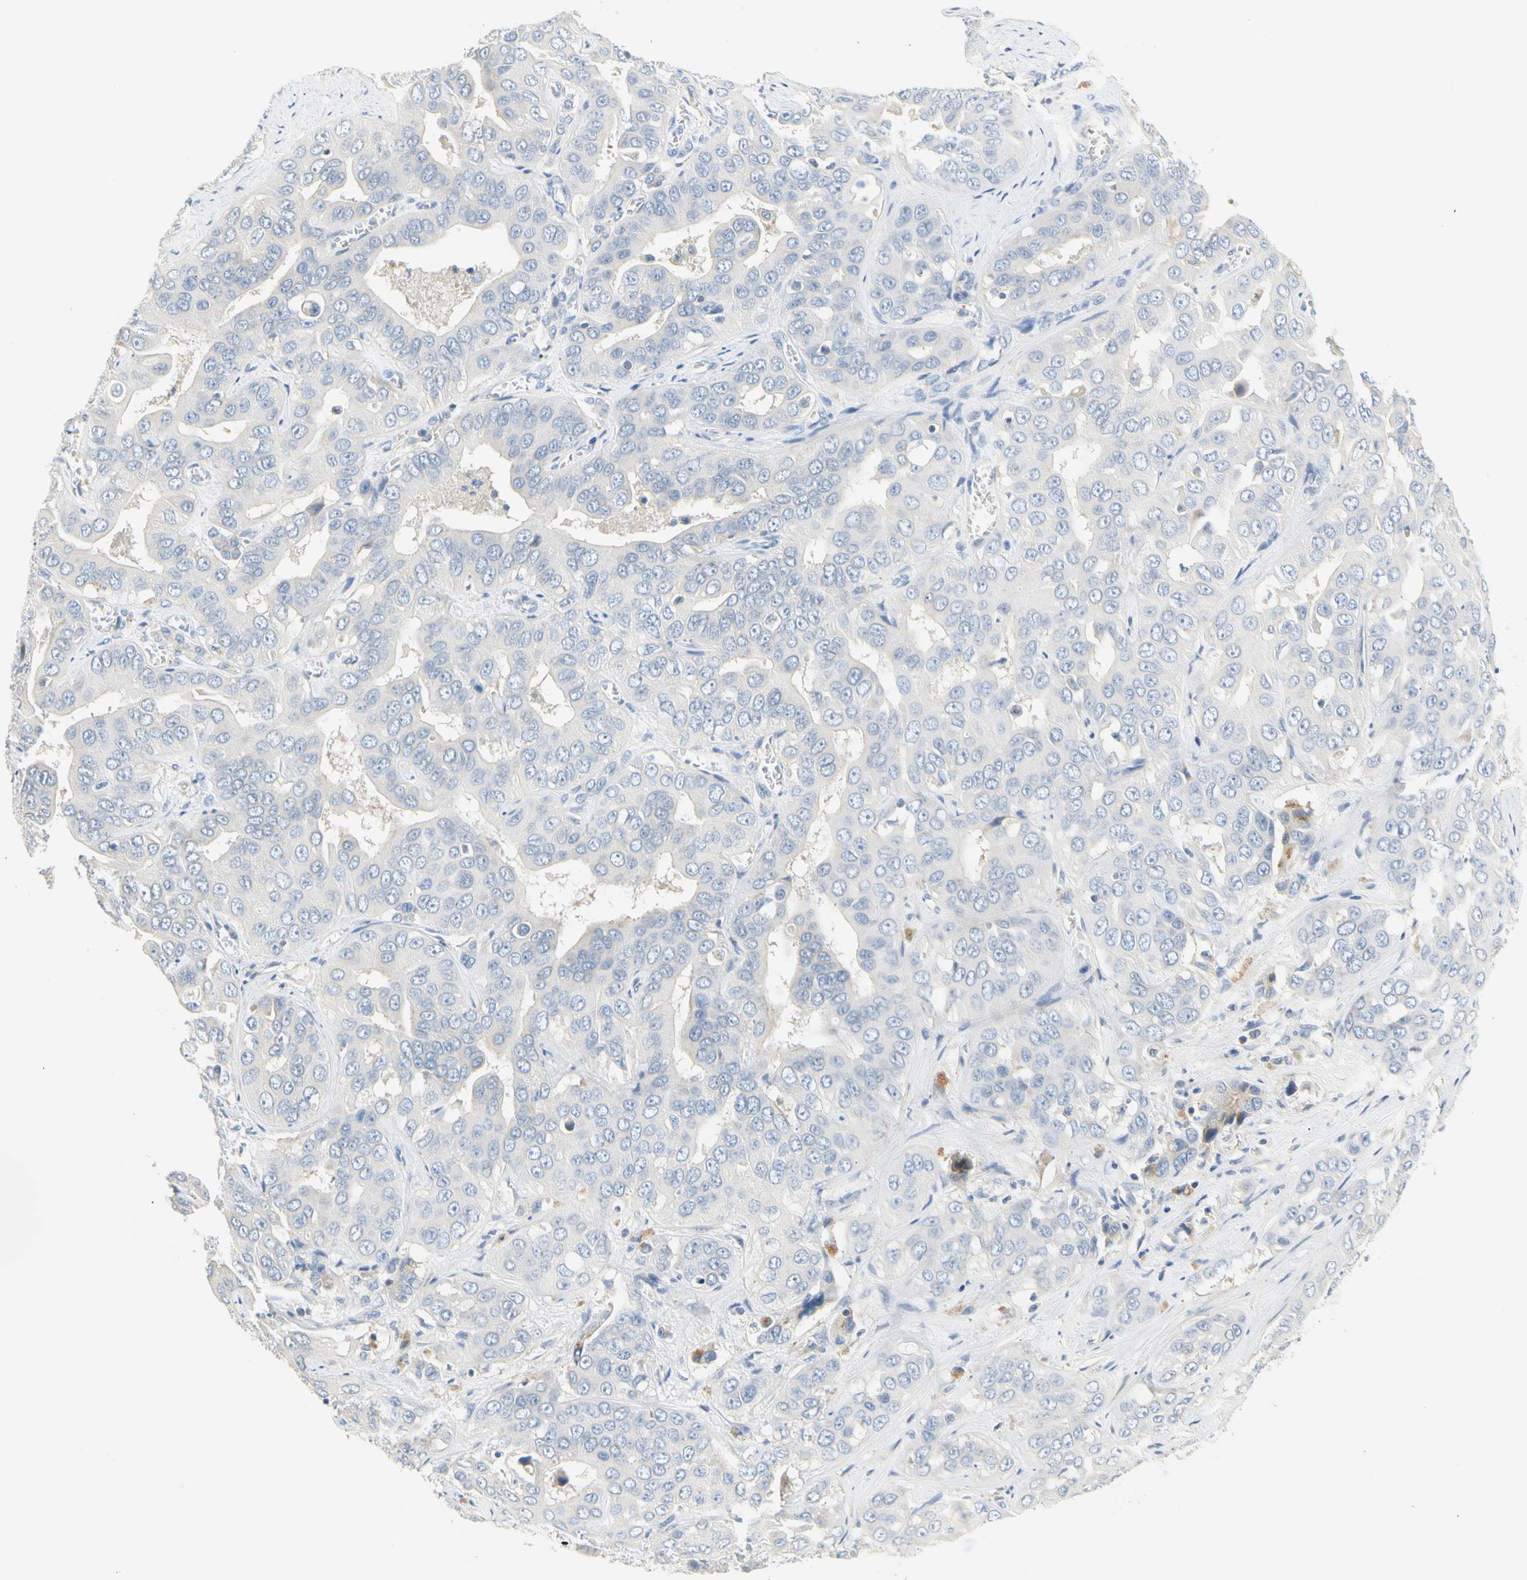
{"staining": {"intensity": "negative", "quantity": "none", "location": "none"}, "tissue": "liver cancer", "cell_type": "Tumor cells", "image_type": "cancer", "snomed": [{"axis": "morphology", "description": "Cholangiocarcinoma"}, {"axis": "topography", "description": "Liver"}], "caption": "Tumor cells show no significant protein expression in liver cholangiocarcinoma.", "gene": "CCM2L", "patient": {"sex": "female", "age": 52}}